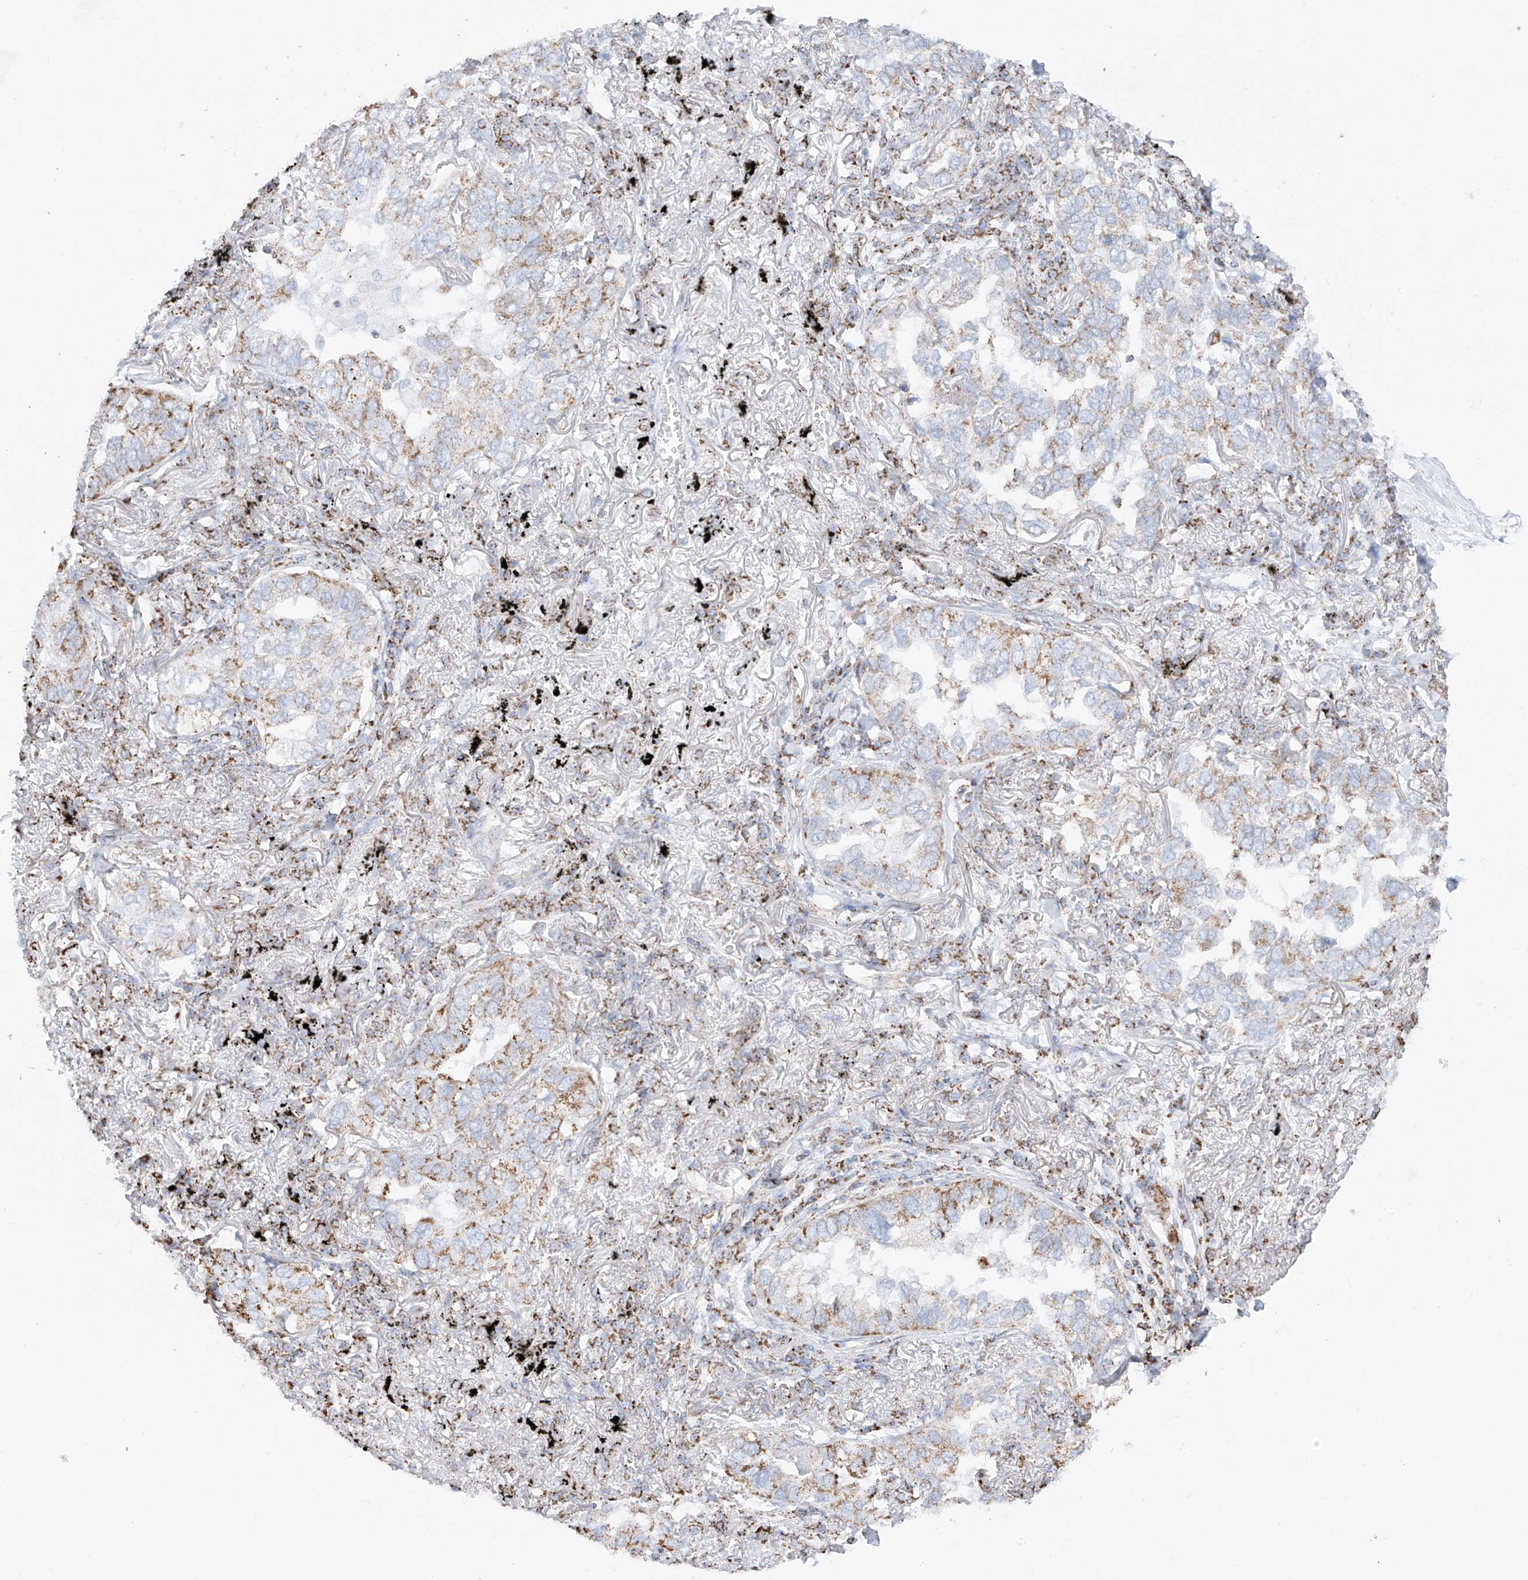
{"staining": {"intensity": "weak", "quantity": "25%-75%", "location": "cytoplasmic/membranous"}, "tissue": "lung cancer", "cell_type": "Tumor cells", "image_type": "cancer", "snomed": [{"axis": "morphology", "description": "Adenocarcinoma, NOS"}, {"axis": "topography", "description": "Lung"}], "caption": "Lung adenocarcinoma stained with a protein marker demonstrates weak staining in tumor cells.", "gene": "XKR3", "patient": {"sex": "male", "age": 65}}